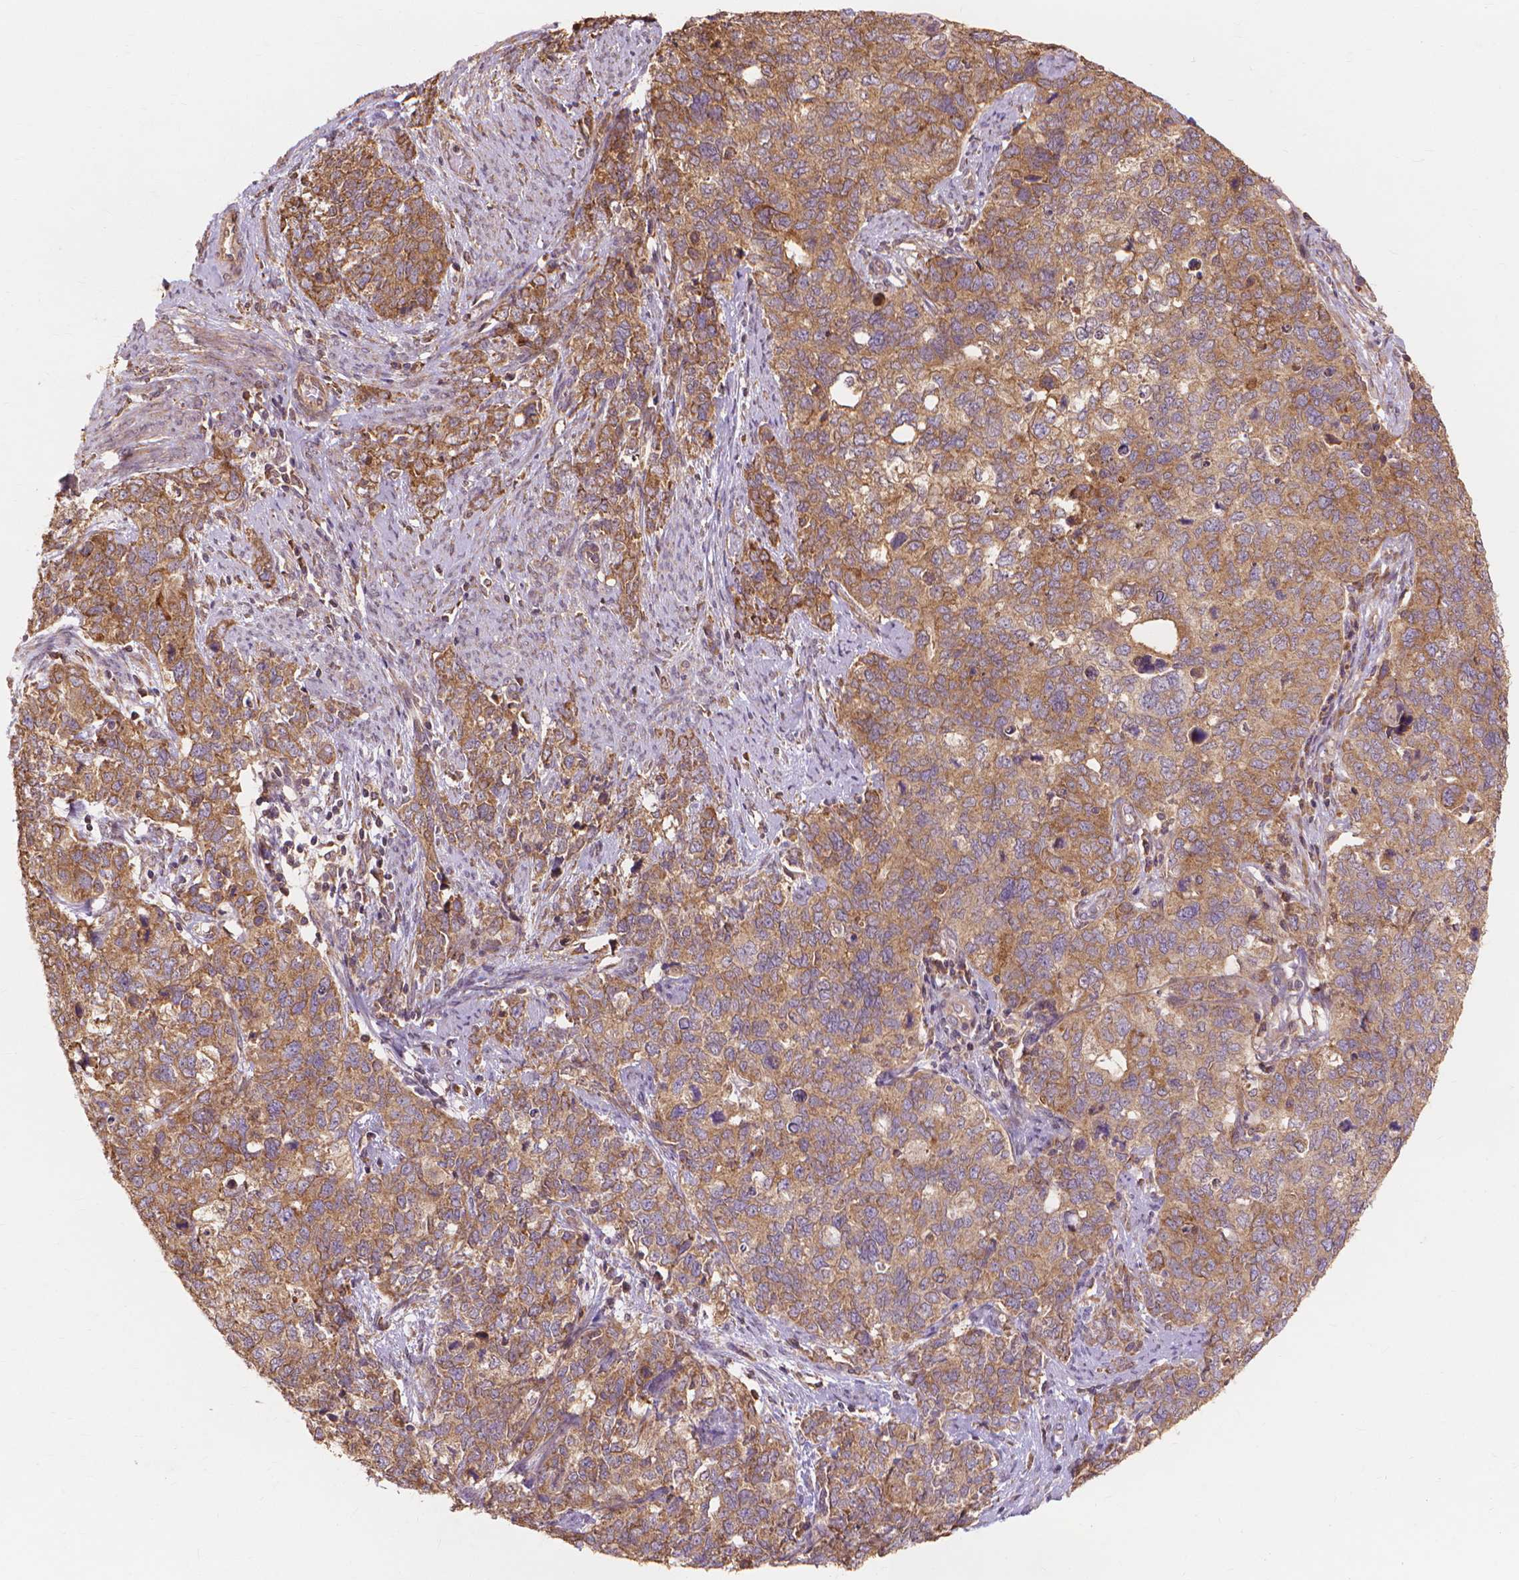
{"staining": {"intensity": "moderate", "quantity": ">75%", "location": "cytoplasmic/membranous"}, "tissue": "cervical cancer", "cell_type": "Tumor cells", "image_type": "cancer", "snomed": [{"axis": "morphology", "description": "Squamous cell carcinoma, NOS"}, {"axis": "topography", "description": "Cervix"}], "caption": "Moderate cytoplasmic/membranous protein positivity is appreciated in approximately >75% of tumor cells in squamous cell carcinoma (cervical).", "gene": "TAB2", "patient": {"sex": "female", "age": 63}}